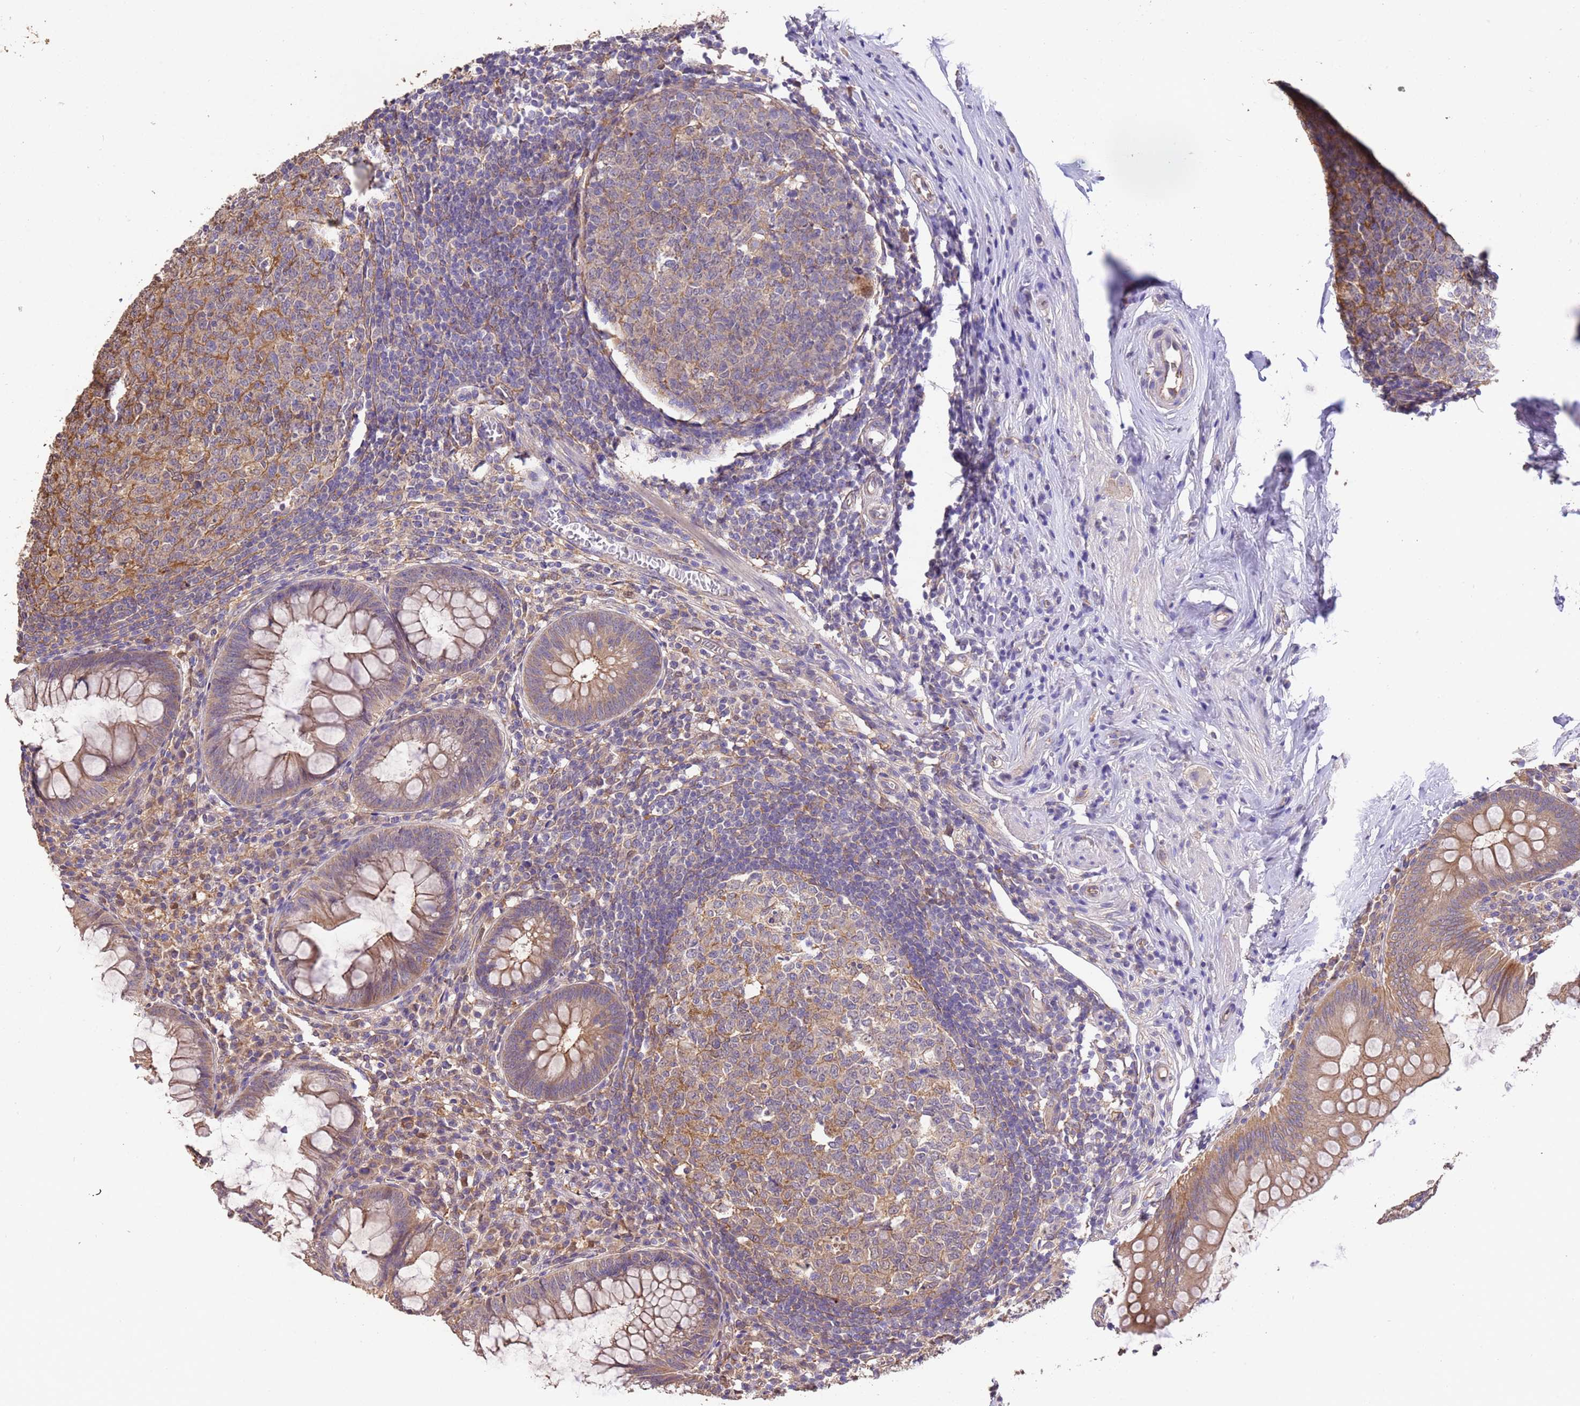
{"staining": {"intensity": "moderate", "quantity": ">75%", "location": "cytoplasmic/membranous"}, "tissue": "appendix", "cell_type": "Glandular cells", "image_type": "normal", "snomed": [{"axis": "morphology", "description": "Normal tissue, NOS"}, {"axis": "topography", "description": "Appendix"}], "caption": "Immunohistochemistry photomicrograph of normal appendix: human appendix stained using immunohistochemistry shows medium levels of moderate protein expression localized specifically in the cytoplasmic/membranous of glandular cells, appearing as a cytoplasmic/membranous brown color.", "gene": "NPHP1", "patient": {"sex": "male", "age": 56}}